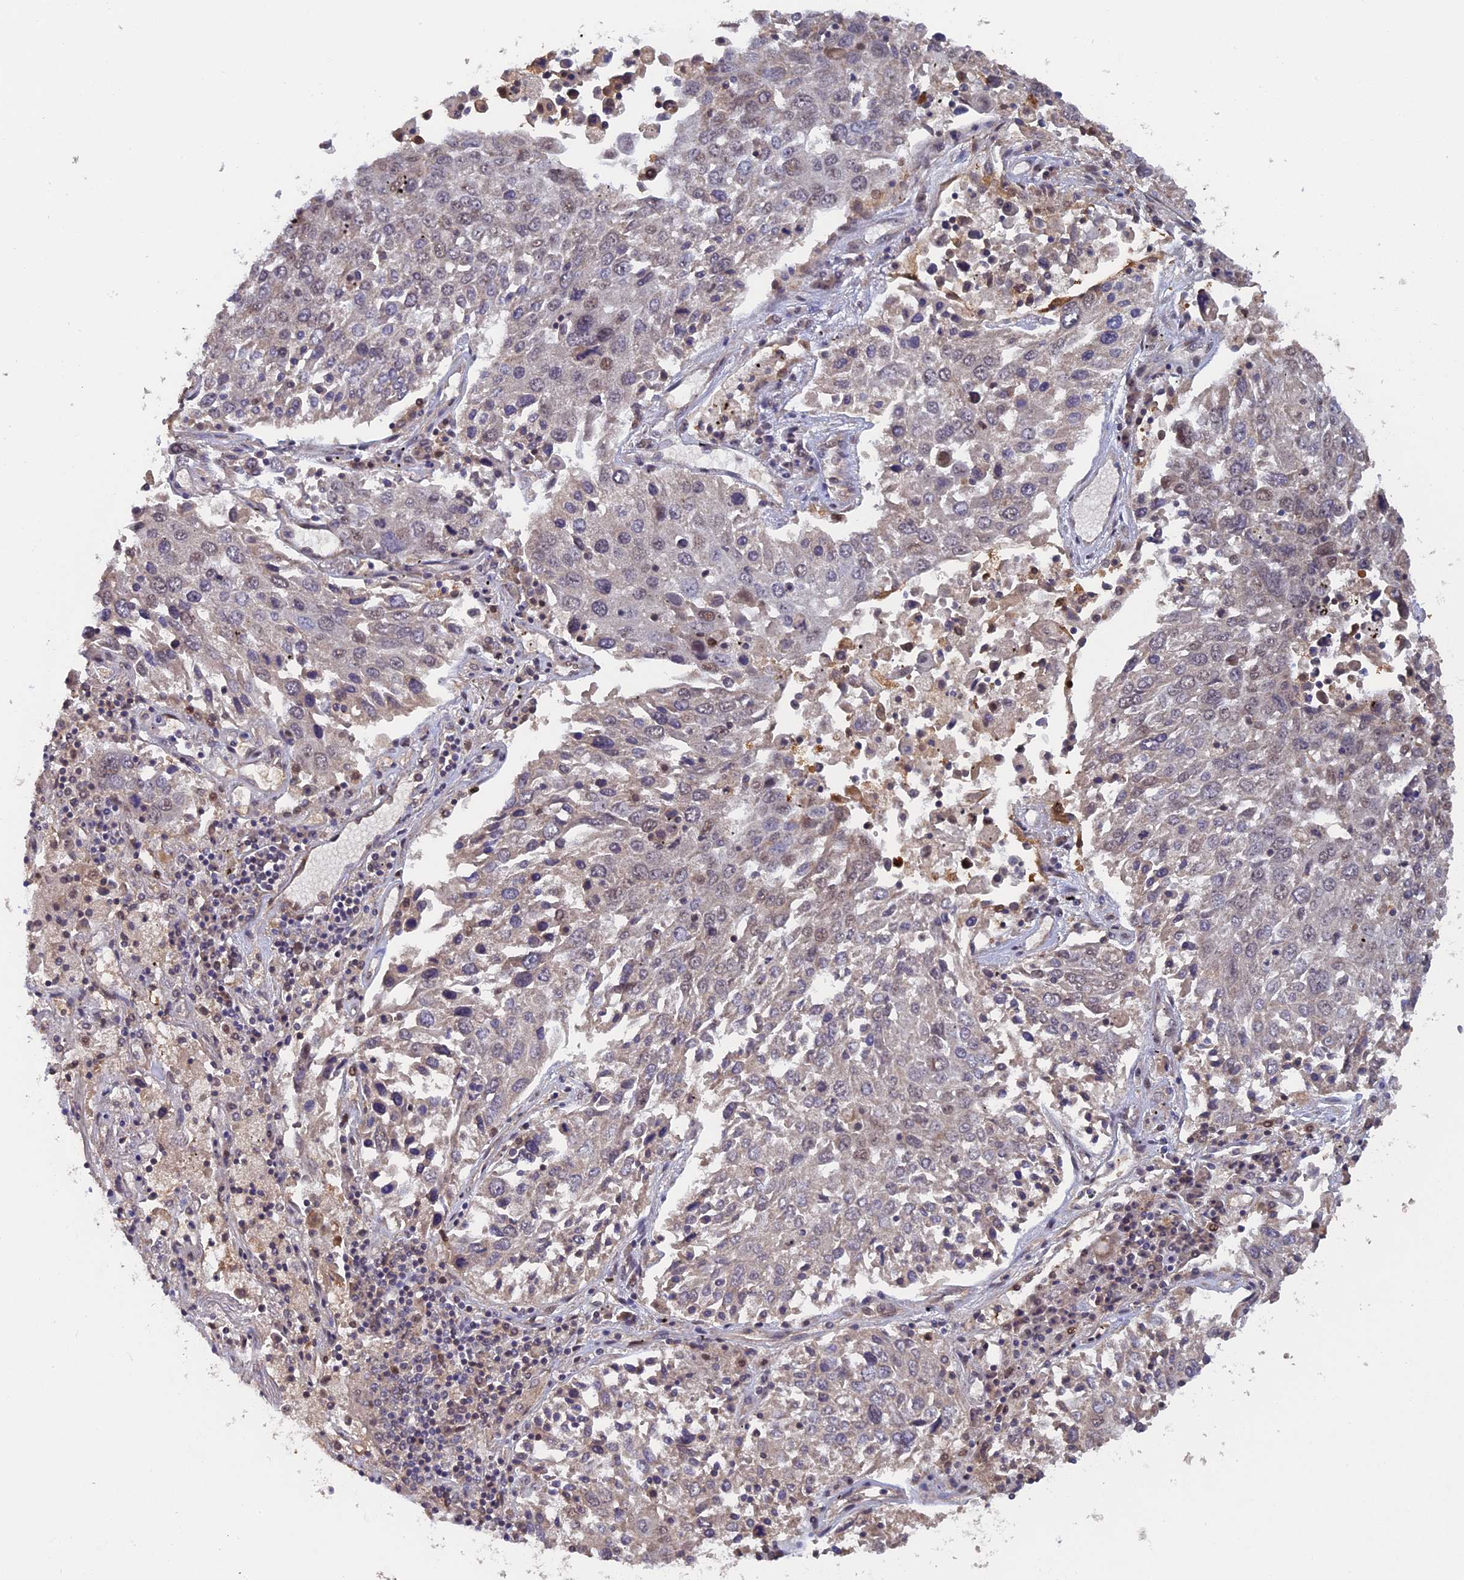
{"staining": {"intensity": "weak", "quantity": "25%-75%", "location": "nuclear"}, "tissue": "lung cancer", "cell_type": "Tumor cells", "image_type": "cancer", "snomed": [{"axis": "morphology", "description": "Squamous cell carcinoma, NOS"}, {"axis": "topography", "description": "Lung"}], "caption": "The immunohistochemical stain shows weak nuclear expression in tumor cells of lung squamous cell carcinoma tissue. The staining is performed using DAB brown chromogen to label protein expression. The nuclei are counter-stained blue using hematoxylin.", "gene": "FAM98C", "patient": {"sex": "male", "age": 65}}